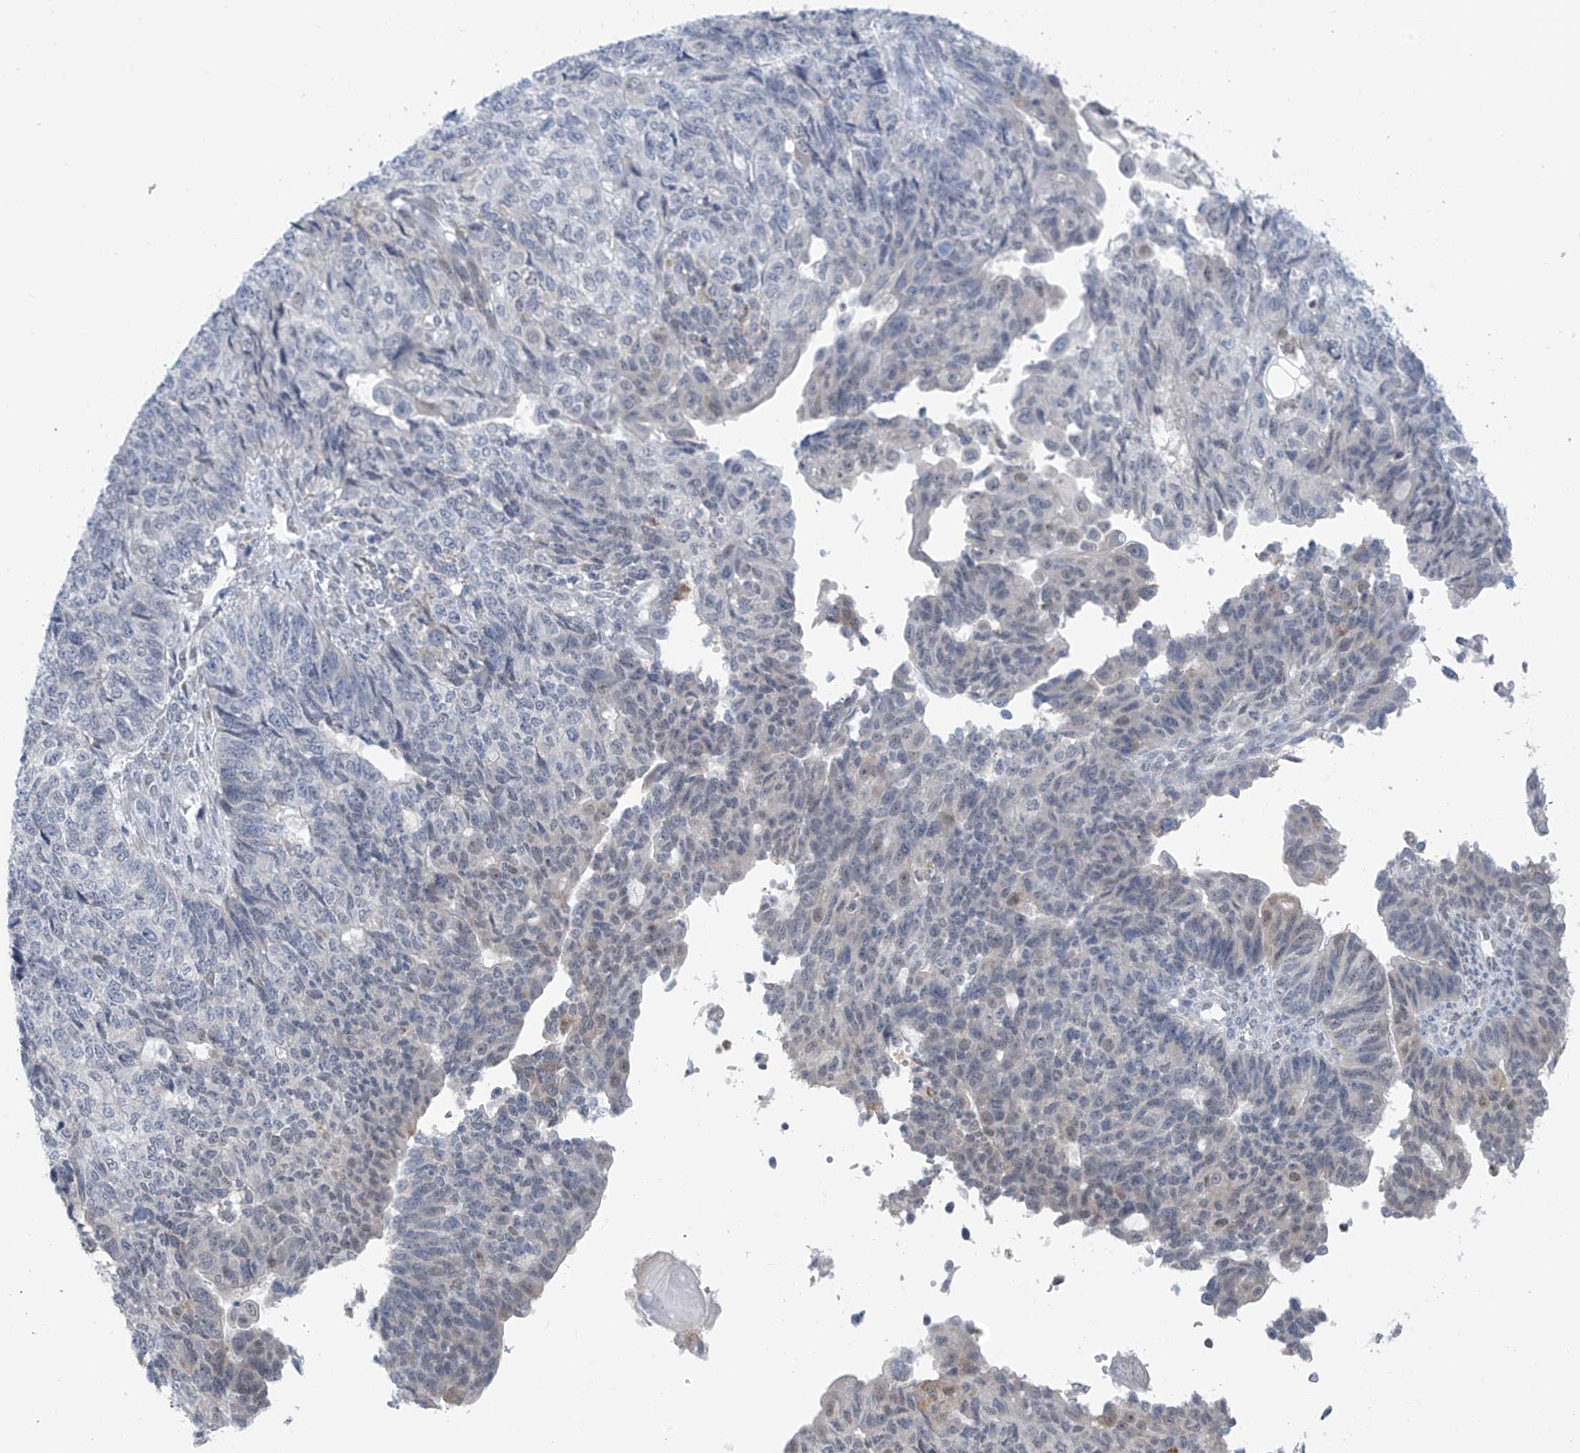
{"staining": {"intensity": "negative", "quantity": "none", "location": "none"}, "tissue": "endometrial cancer", "cell_type": "Tumor cells", "image_type": "cancer", "snomed": [{"axis": "morphology", "description": "Adenocarcinoma, NOS"}, {"axis": "topography", "description": "Endometrium"}], "caption": "This micrograph is of endometrial cancer (adenocarcinoma) stained with immunohistochemistry (IHC) to label a protein in brown with the nuclei are counter-stained blue. There is no expression in tumor cells. (DAB immunohistochemistry visualized using brightfield microscopy, high magnification).", "gene": "CYP4V2", "patient": {"sex": "female", "age": 32}}